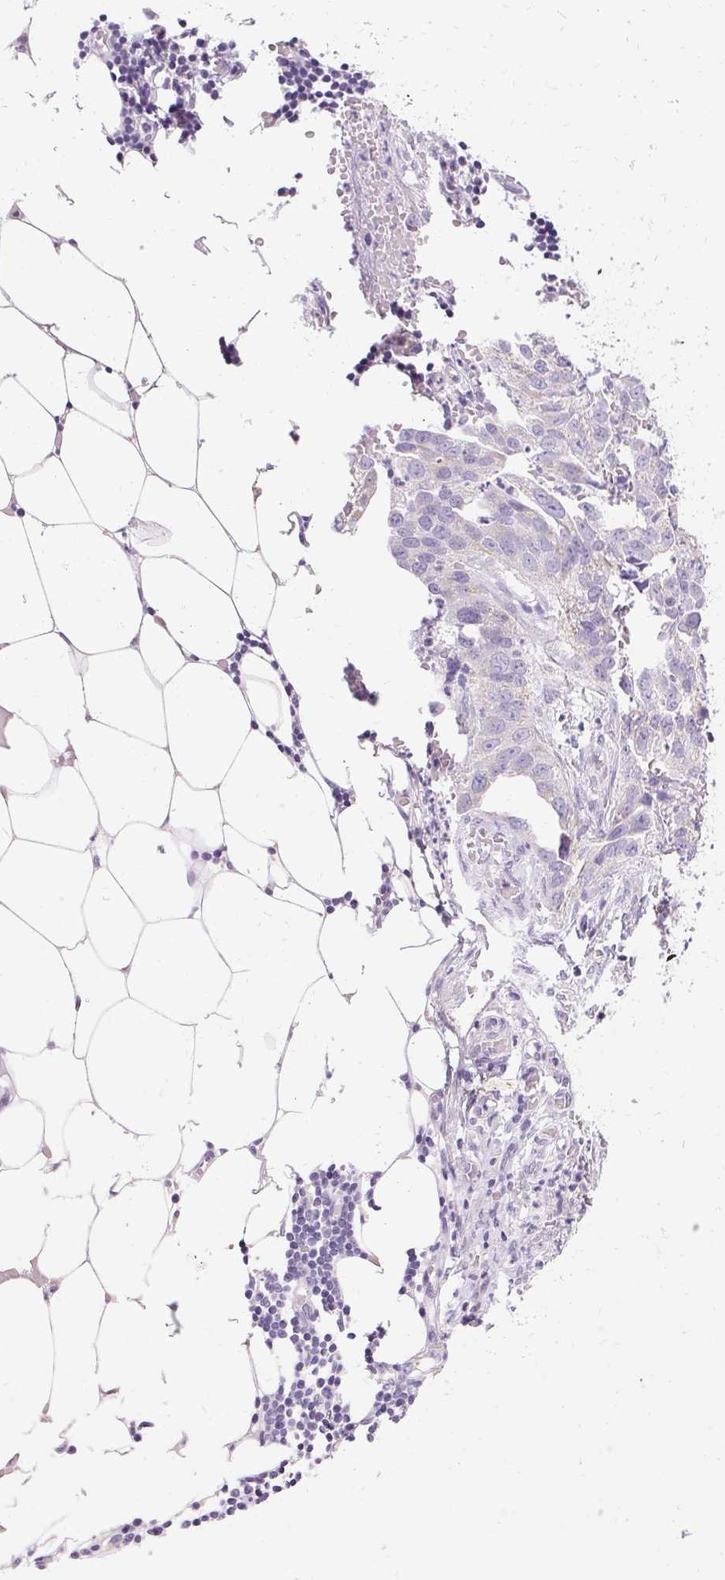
{"staining": {"intensity": "negative", "quantity": "none", "location": "none"}, "tissue": "ovarian cancer", "cell_type": "Tumor cells", "image_type": "cancer", "snomed": [{"axis": "morphology", "description": "Cystadenocarcinoma, serous, NOS"}, {"axis": "topography", "description": "Ovary"}], "caption": "Tumor cells show no significant protein positivity in ovarian cancer.", "gene": "ASGR2", "patient": {"sex": "female", "age": 75}}